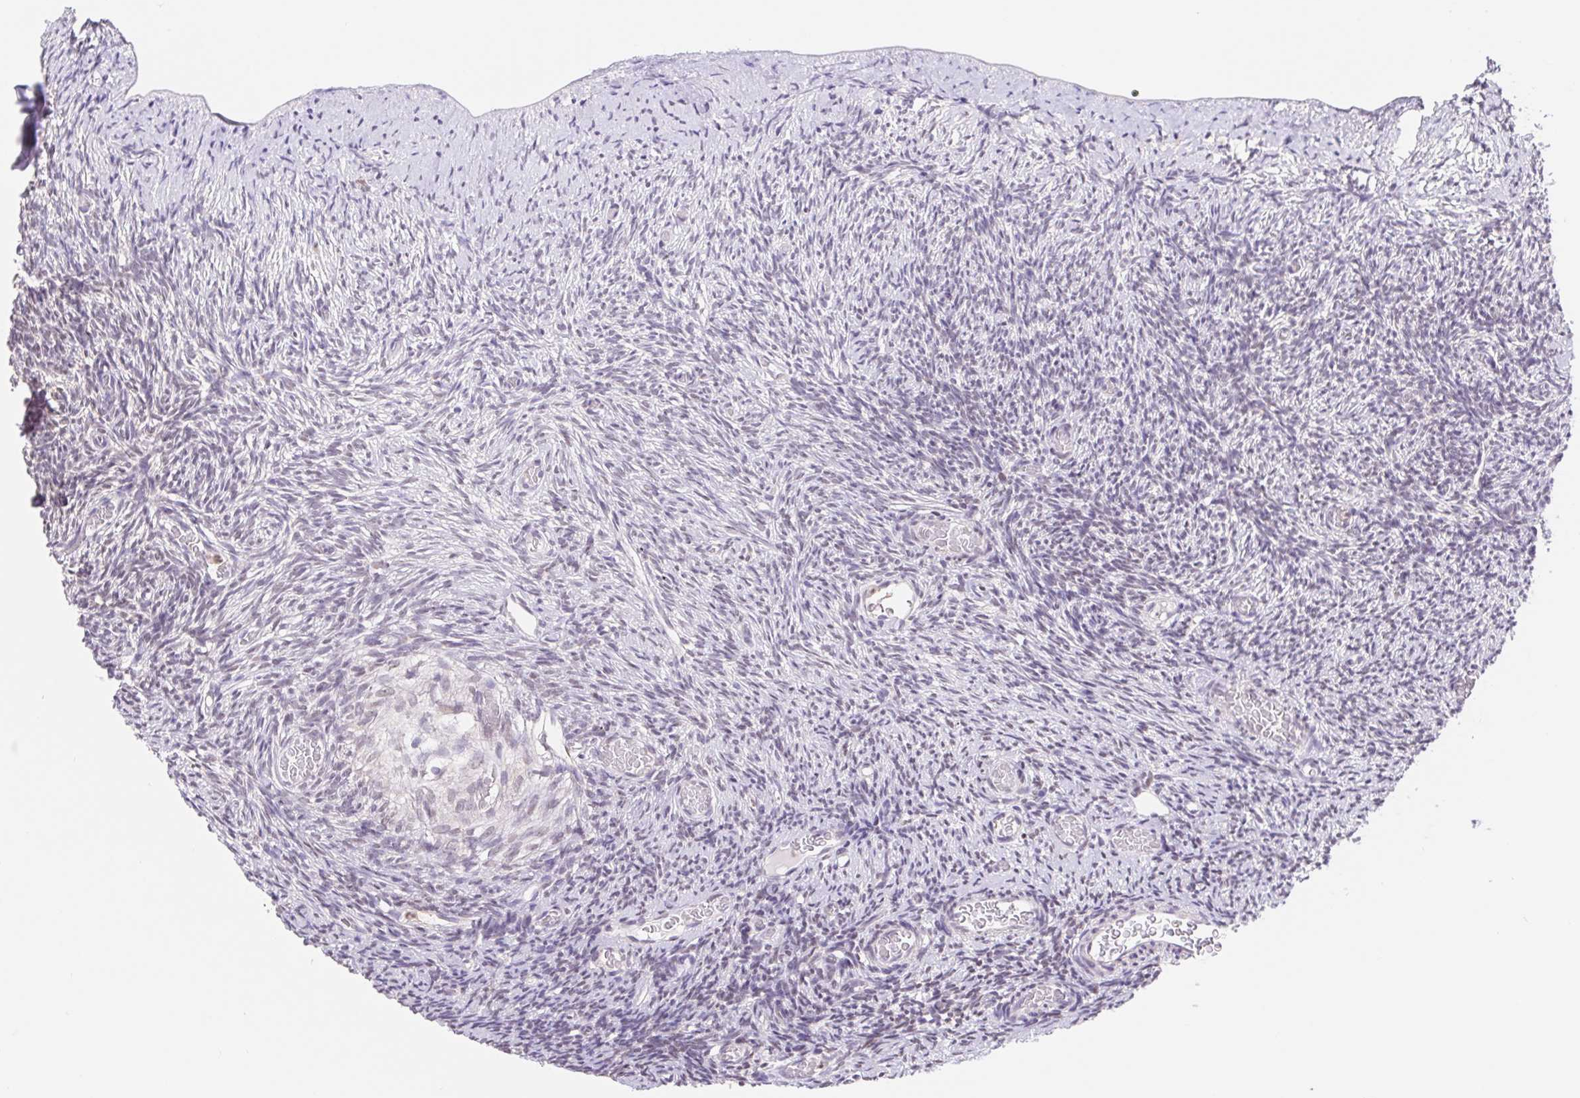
{"staining": {"intensity": "negative", "quantity": "none", "location": "none"}, "tissue": "ovary", "cell_type": "Follicle cells", "image_type": "normal", "snomed": [{"axis": "morphology", "description": "Normal tissue, NOS"}, {"axis": "topography", "description": "Ovary"}], "caption": "This is an immunohistochemistry photomicrograph of unremarkable human ovary. There is no positivity in follicle cells.", "gene": "L3MBTL4", "patient": {"sex": "female", "age": 39}}